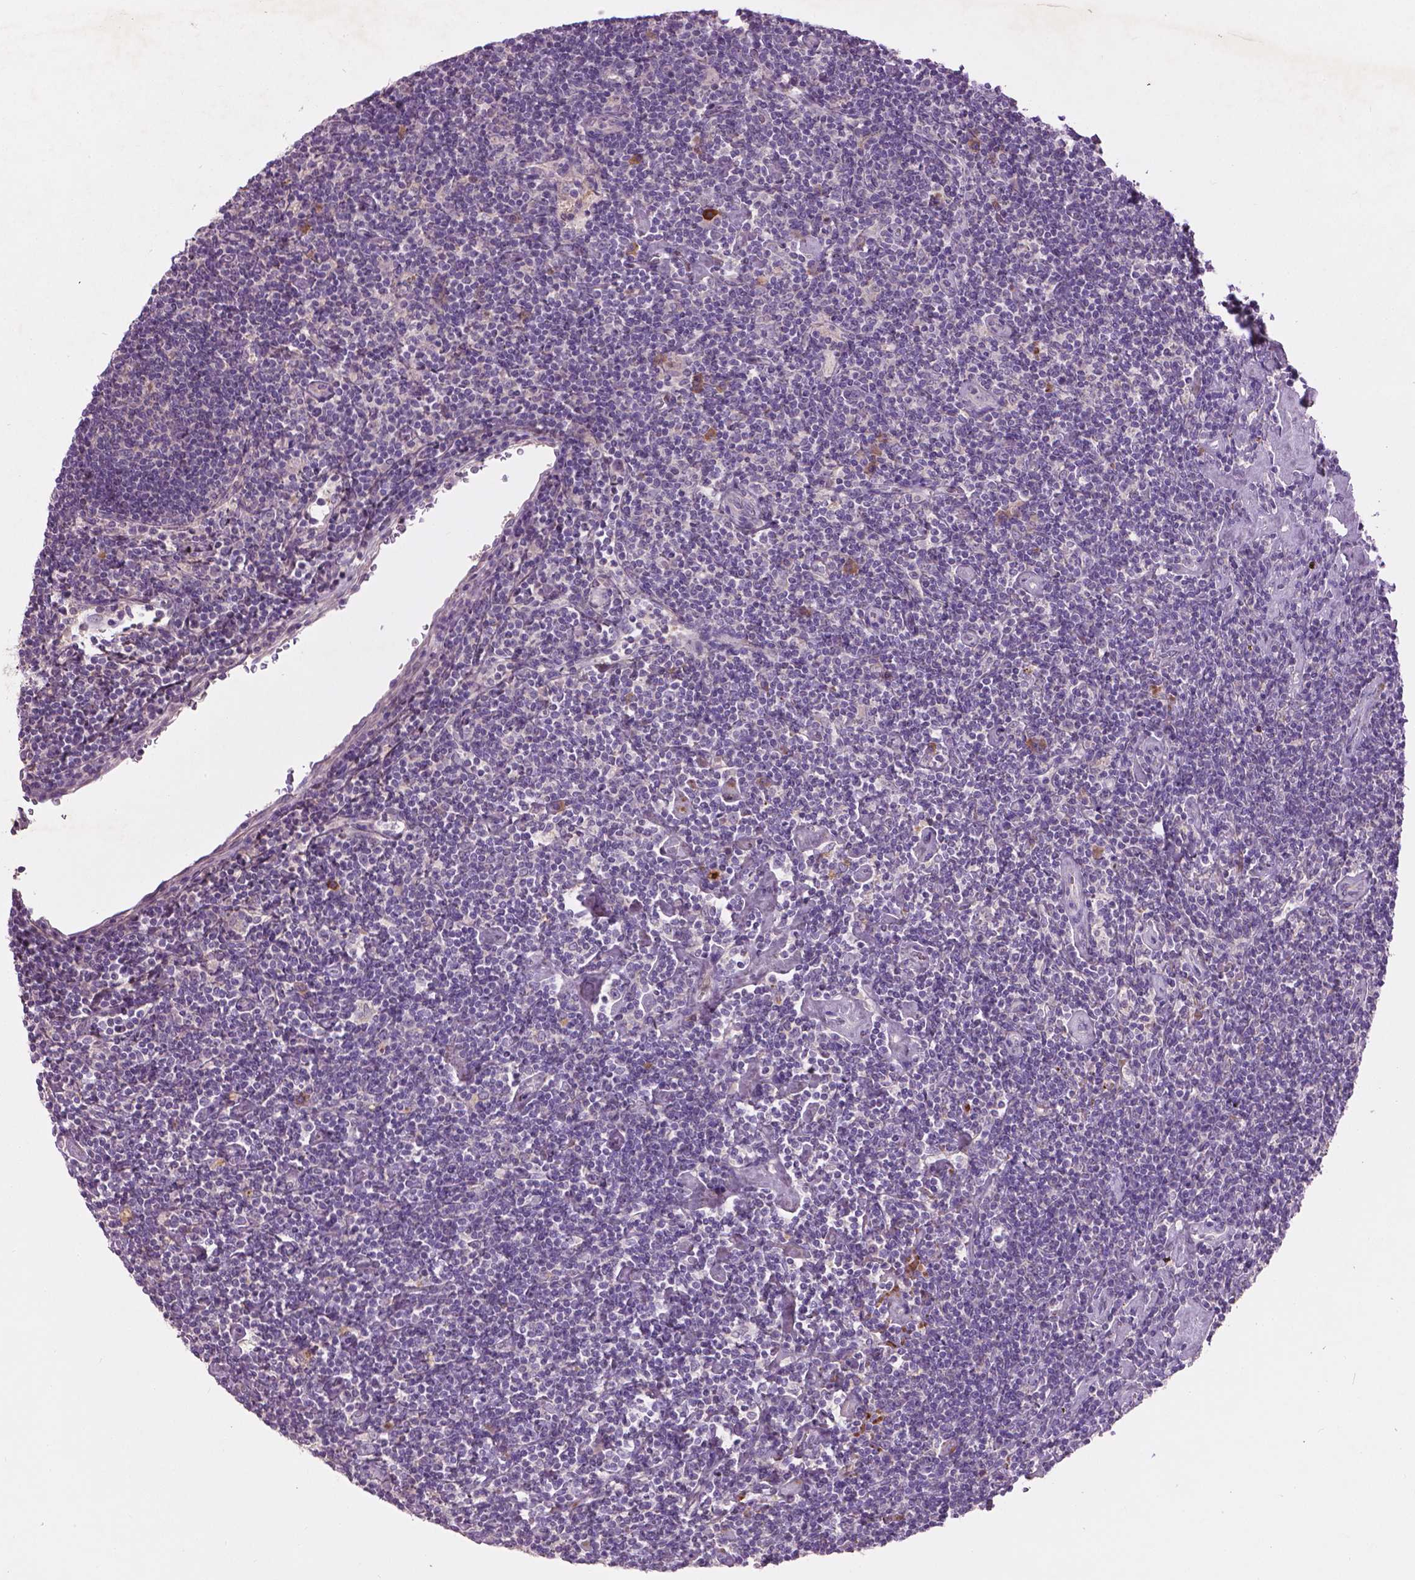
{"staining": {"intensity": "negative", "quantity": "none", "location": "none"}, "tissue": "lymphoma", "cell_type": "Tumor cells", "image_type": "cancer", "snomed": [{"axis": "morphology", "description": "Hodgkin's disease, NOS"}, {"axis": "topography", "description": "Lymph node"}], "caption": "An image of human lymphoma is negative for staining in tumor cells.", "gene": "SOX17", "patient": {"sex": "male", "age": 40}}